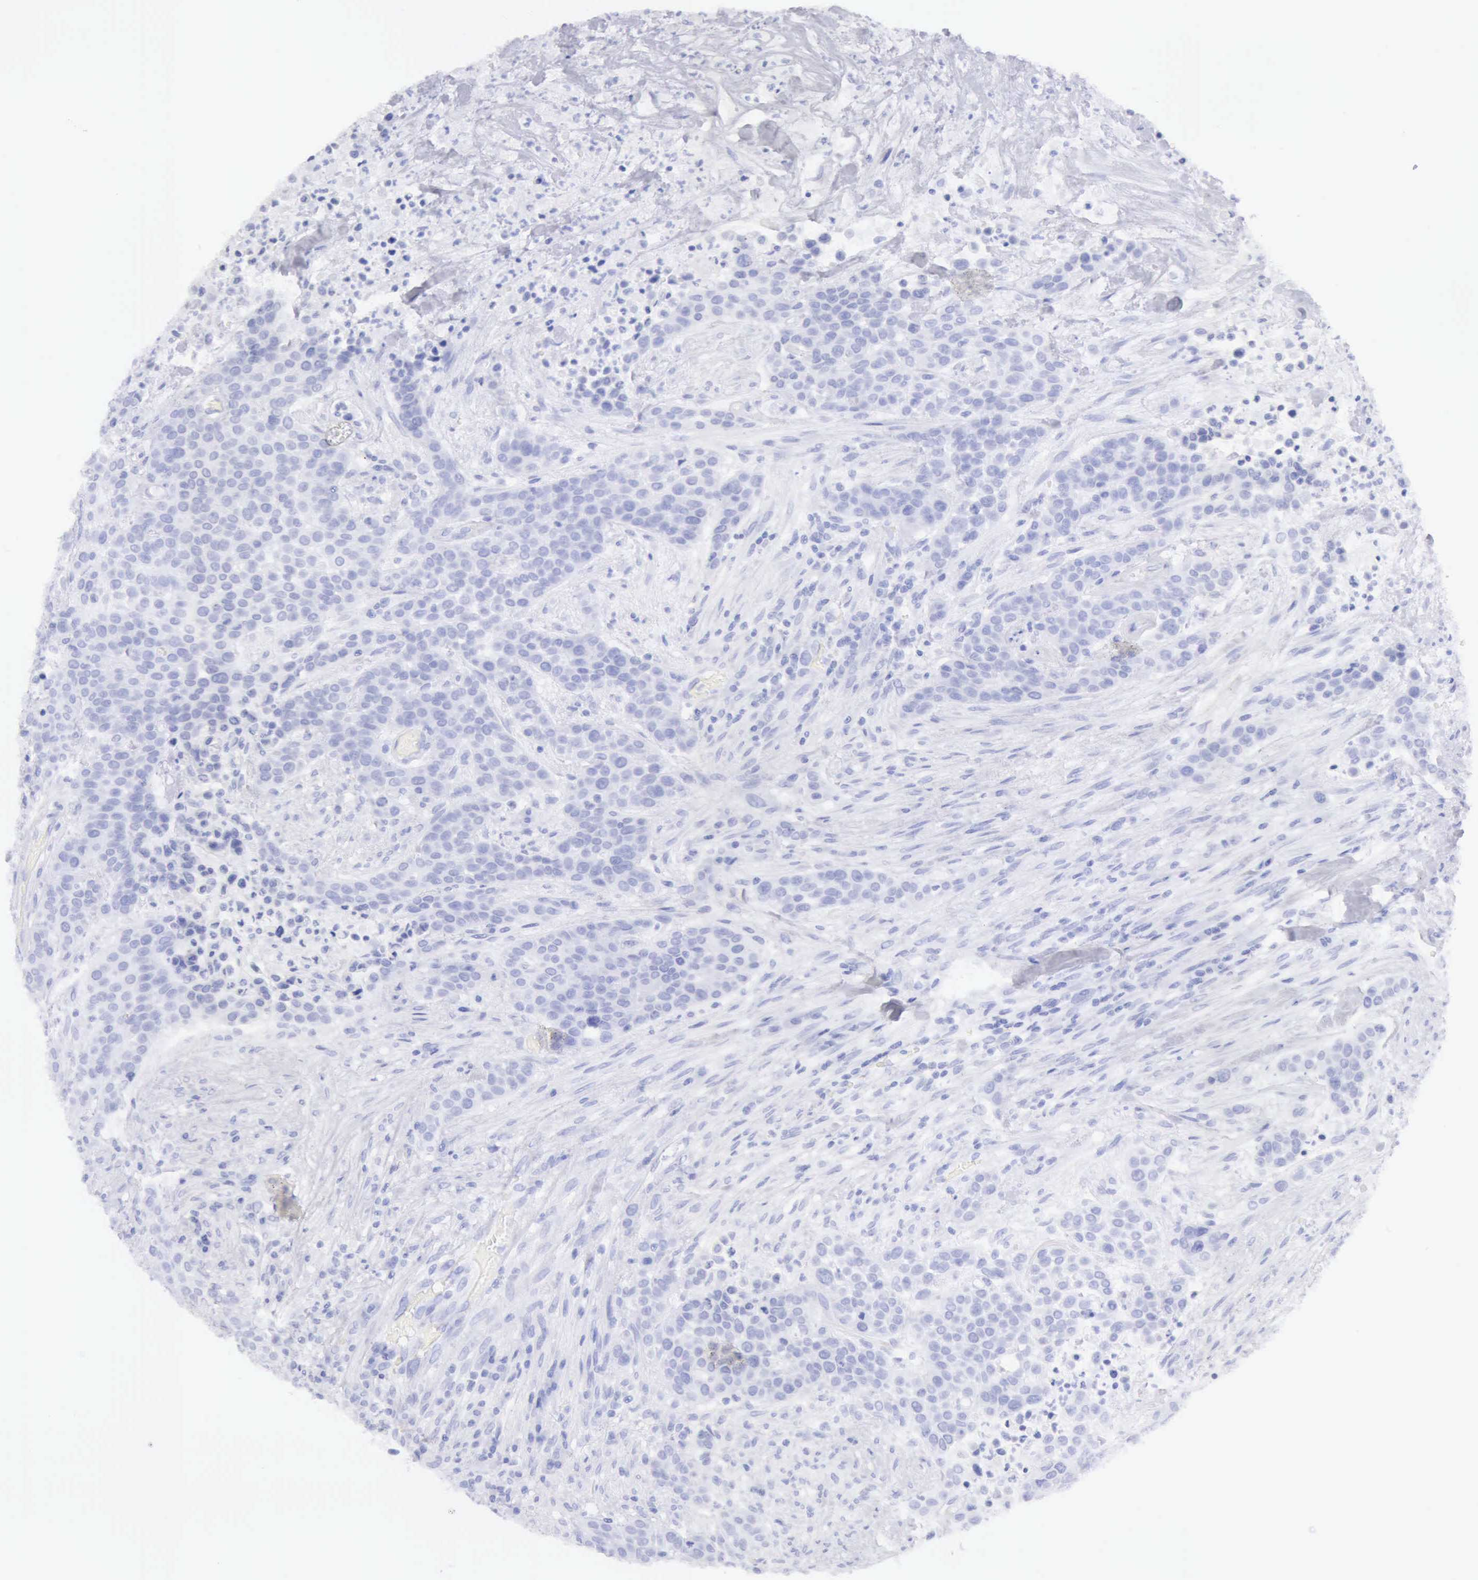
{"staining": {"intensity": "negative", "quantity": "none", "location": "none"}, "tissue": "urothelial cancer", "cell_type": "Tumor cells", "image_type": "cancer", "snomed": [{"axis": "morphology", "description": "Urothelial carcinoma, High grade"}, {"axis": "topography", "description": "Urinary bladder"}], "caption": "Tumor cells show no significant protein staining in urothelial cancer.", "gene": "ARHGAP4", "patient": {"sex": "male", "age": 74}}